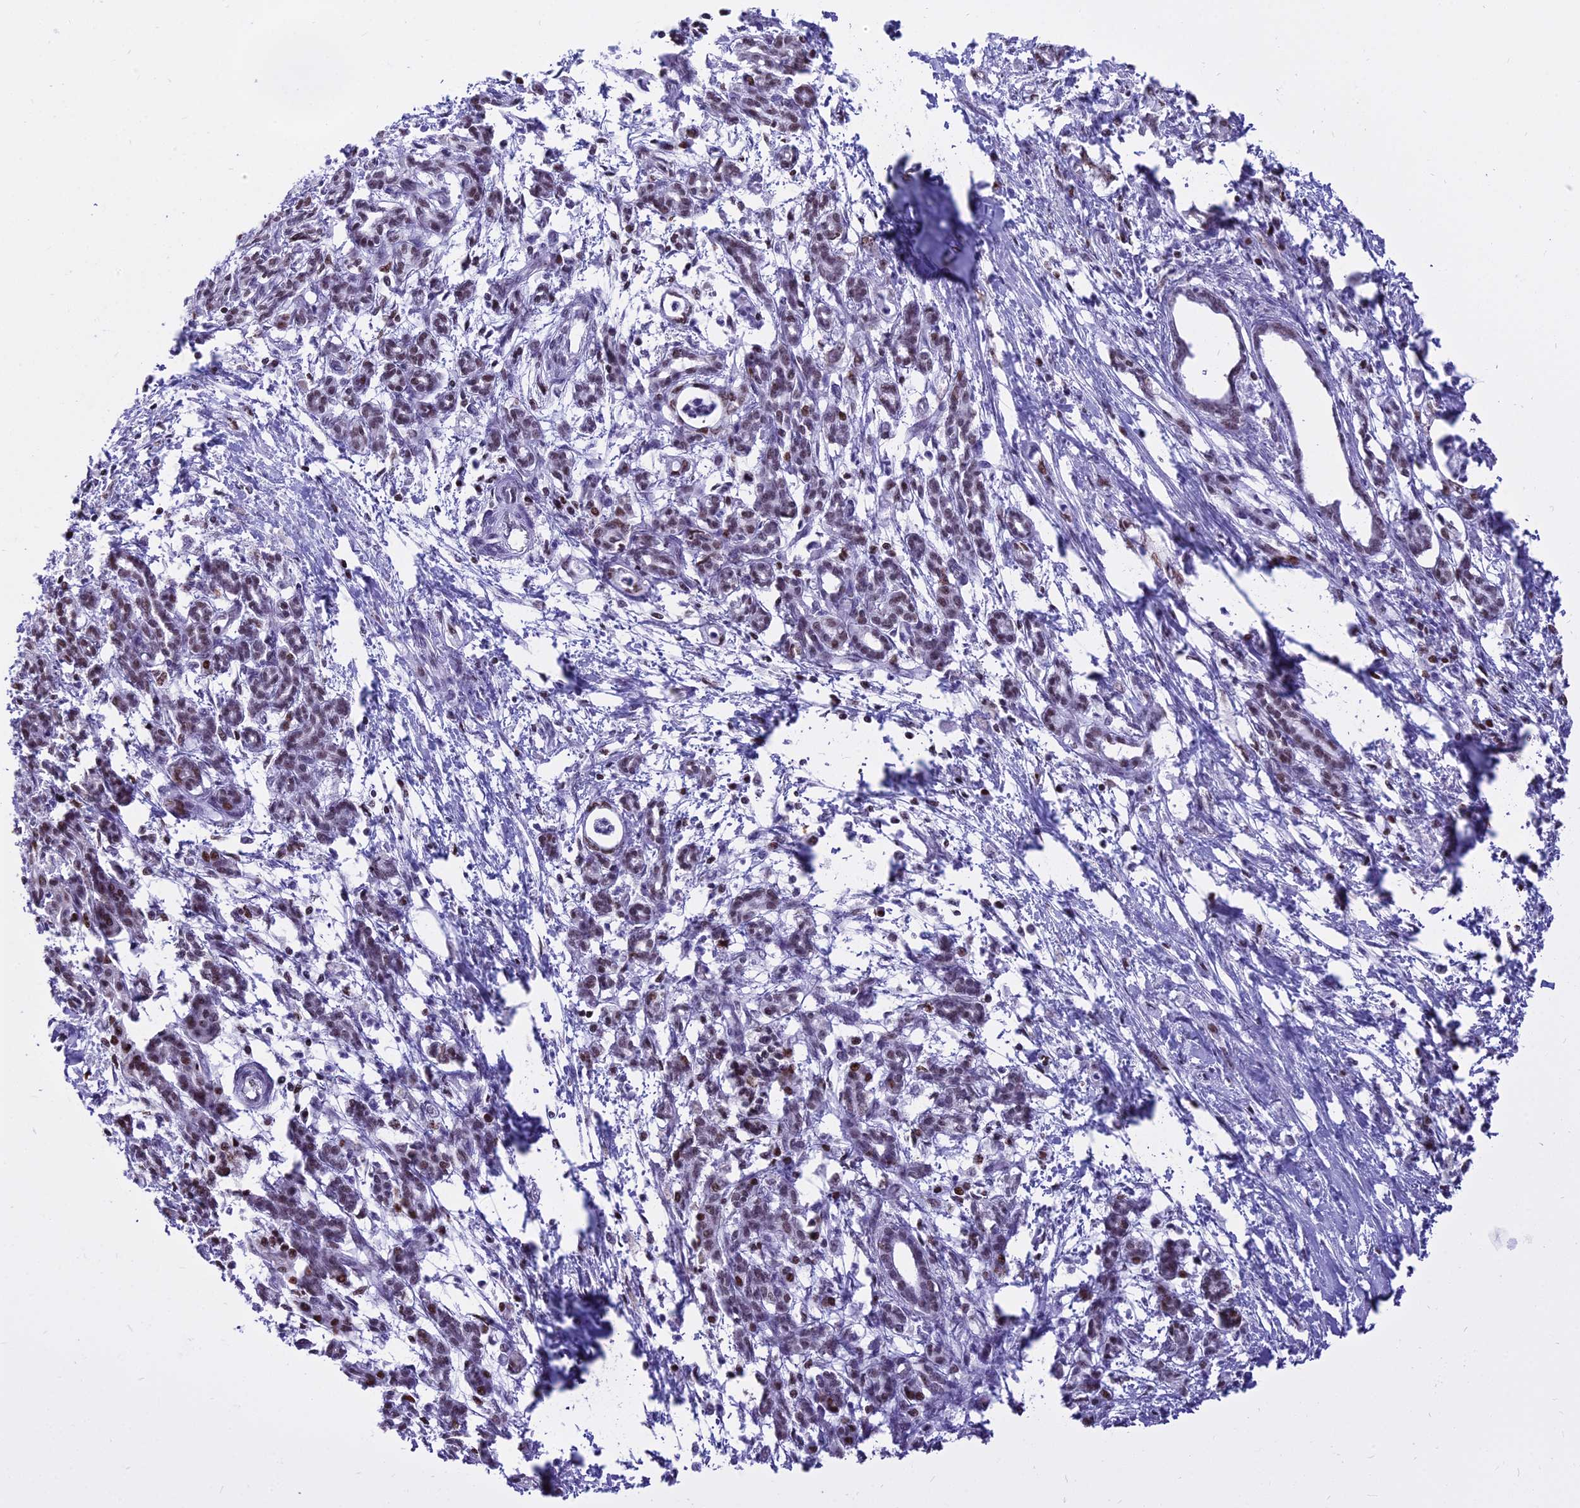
{"staining": {"intensity": "weak", "quantity": "25%-75%", "location": "nuclear"}, "tissue": "pancreatic cancer", "cell_type": "Tumor cells", "image_type": "cancer", "snomed": [{"axis": "morphology", "description": "Adenocarcinoma, NOS"}, {"axis": "topography", "description": "Pancreas"}], "caption": "Adenocarcinoma (pancreatic) stained with a brown dye displays weak nuclear positive expression in about 25%-75% of tumor cells.", "gene": "PARP1", "patient": {"sex": "female", "age": 55}}